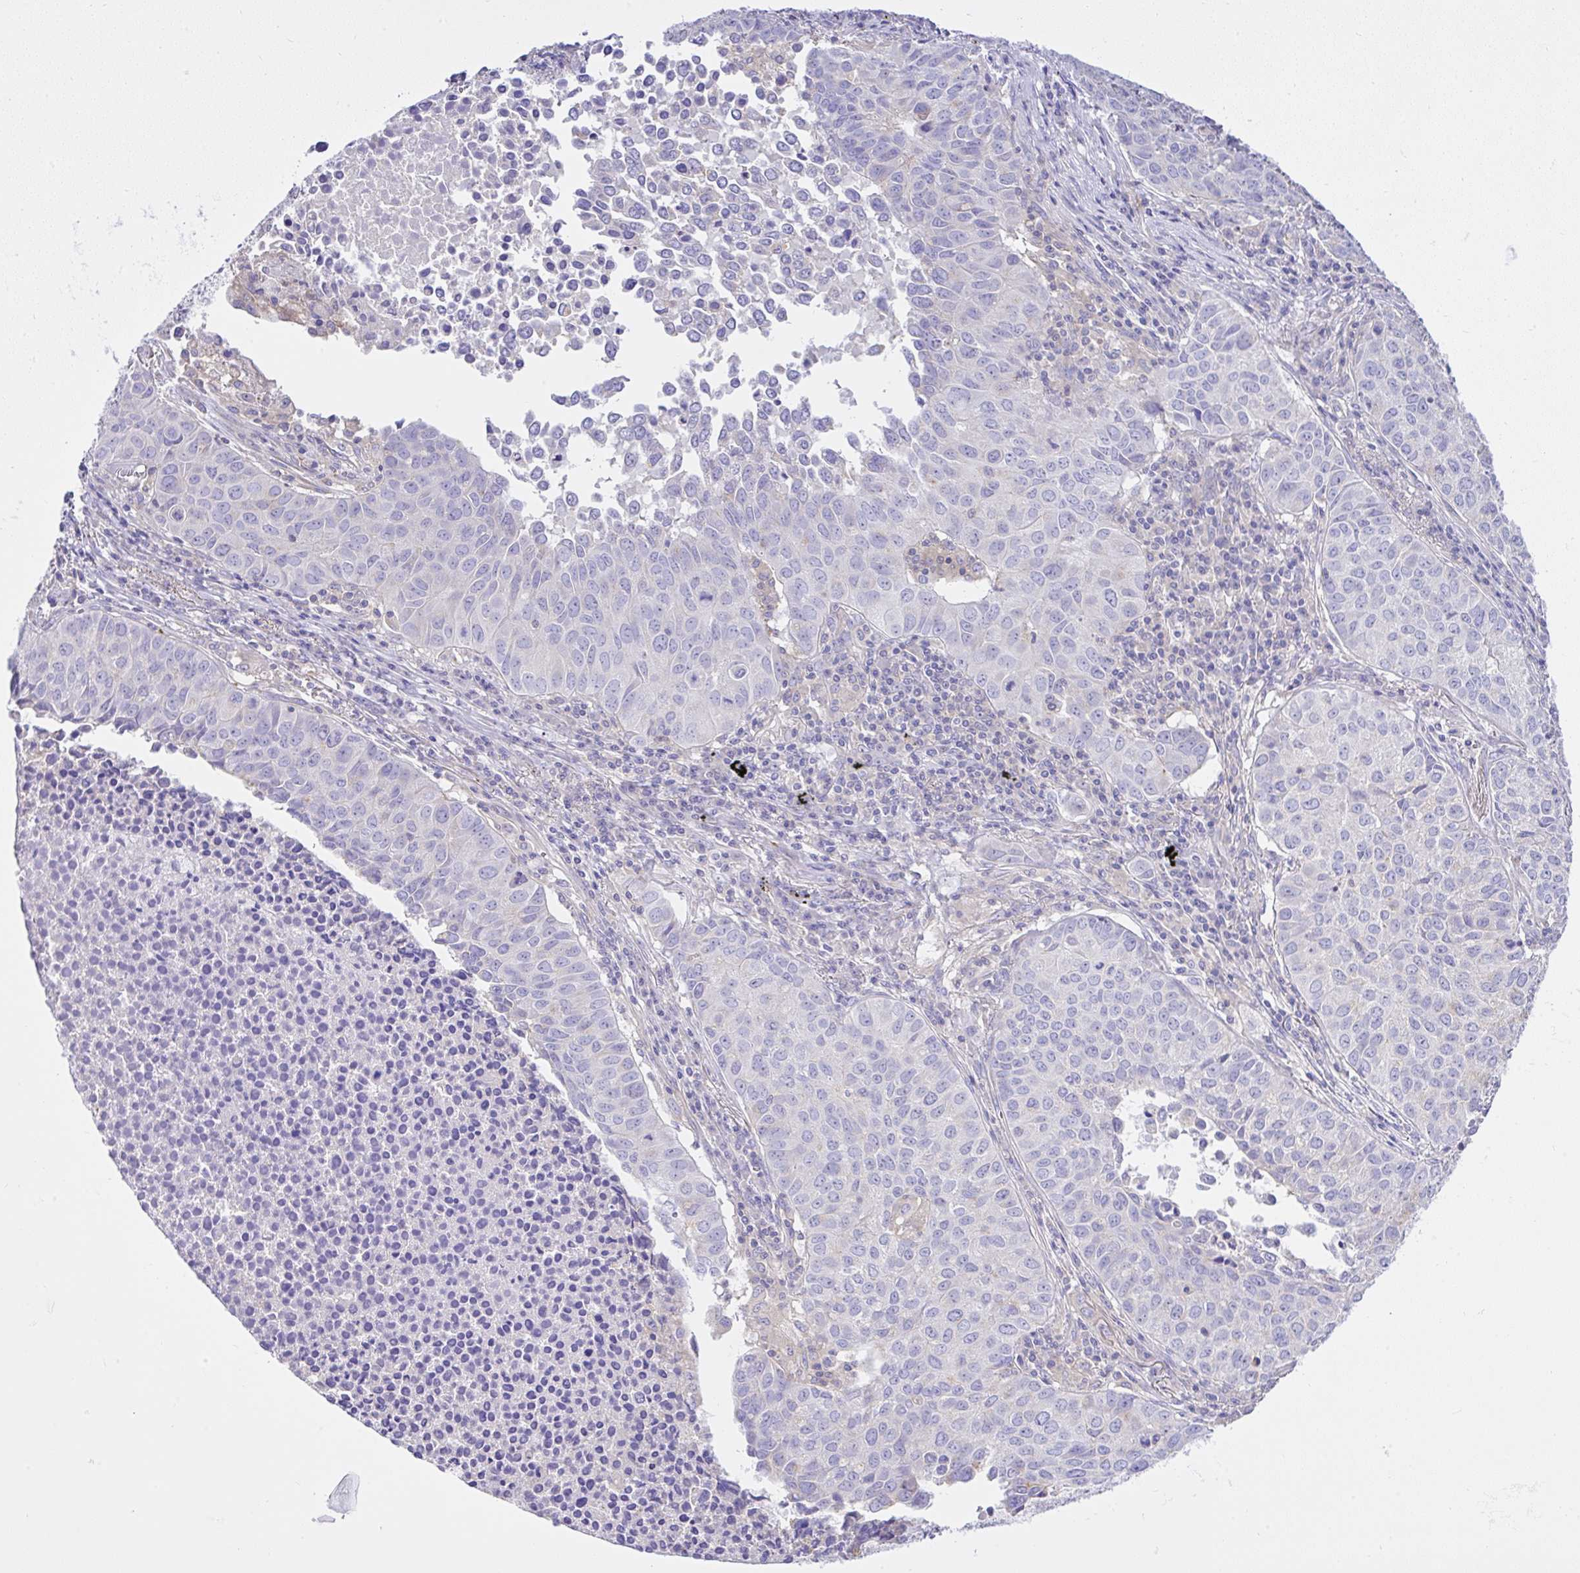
{"staining": {"intensity": "negative", "quantity": "none", "location": "none"}, "tissue": "lung cancer", "cell_type": "Tumor cells", "image_type": "cancer", "snomed": [{"axis": "morphology", "description": "Adenocarcinoma, NOS"}, {"axis": "topography", "description": "Lung"}], "caption": "Micrograph shows no significant protein expression in tumor cells of lung cancer.", "gene": "CCDC142", "patient": {"sex": "female", "age": 50}}